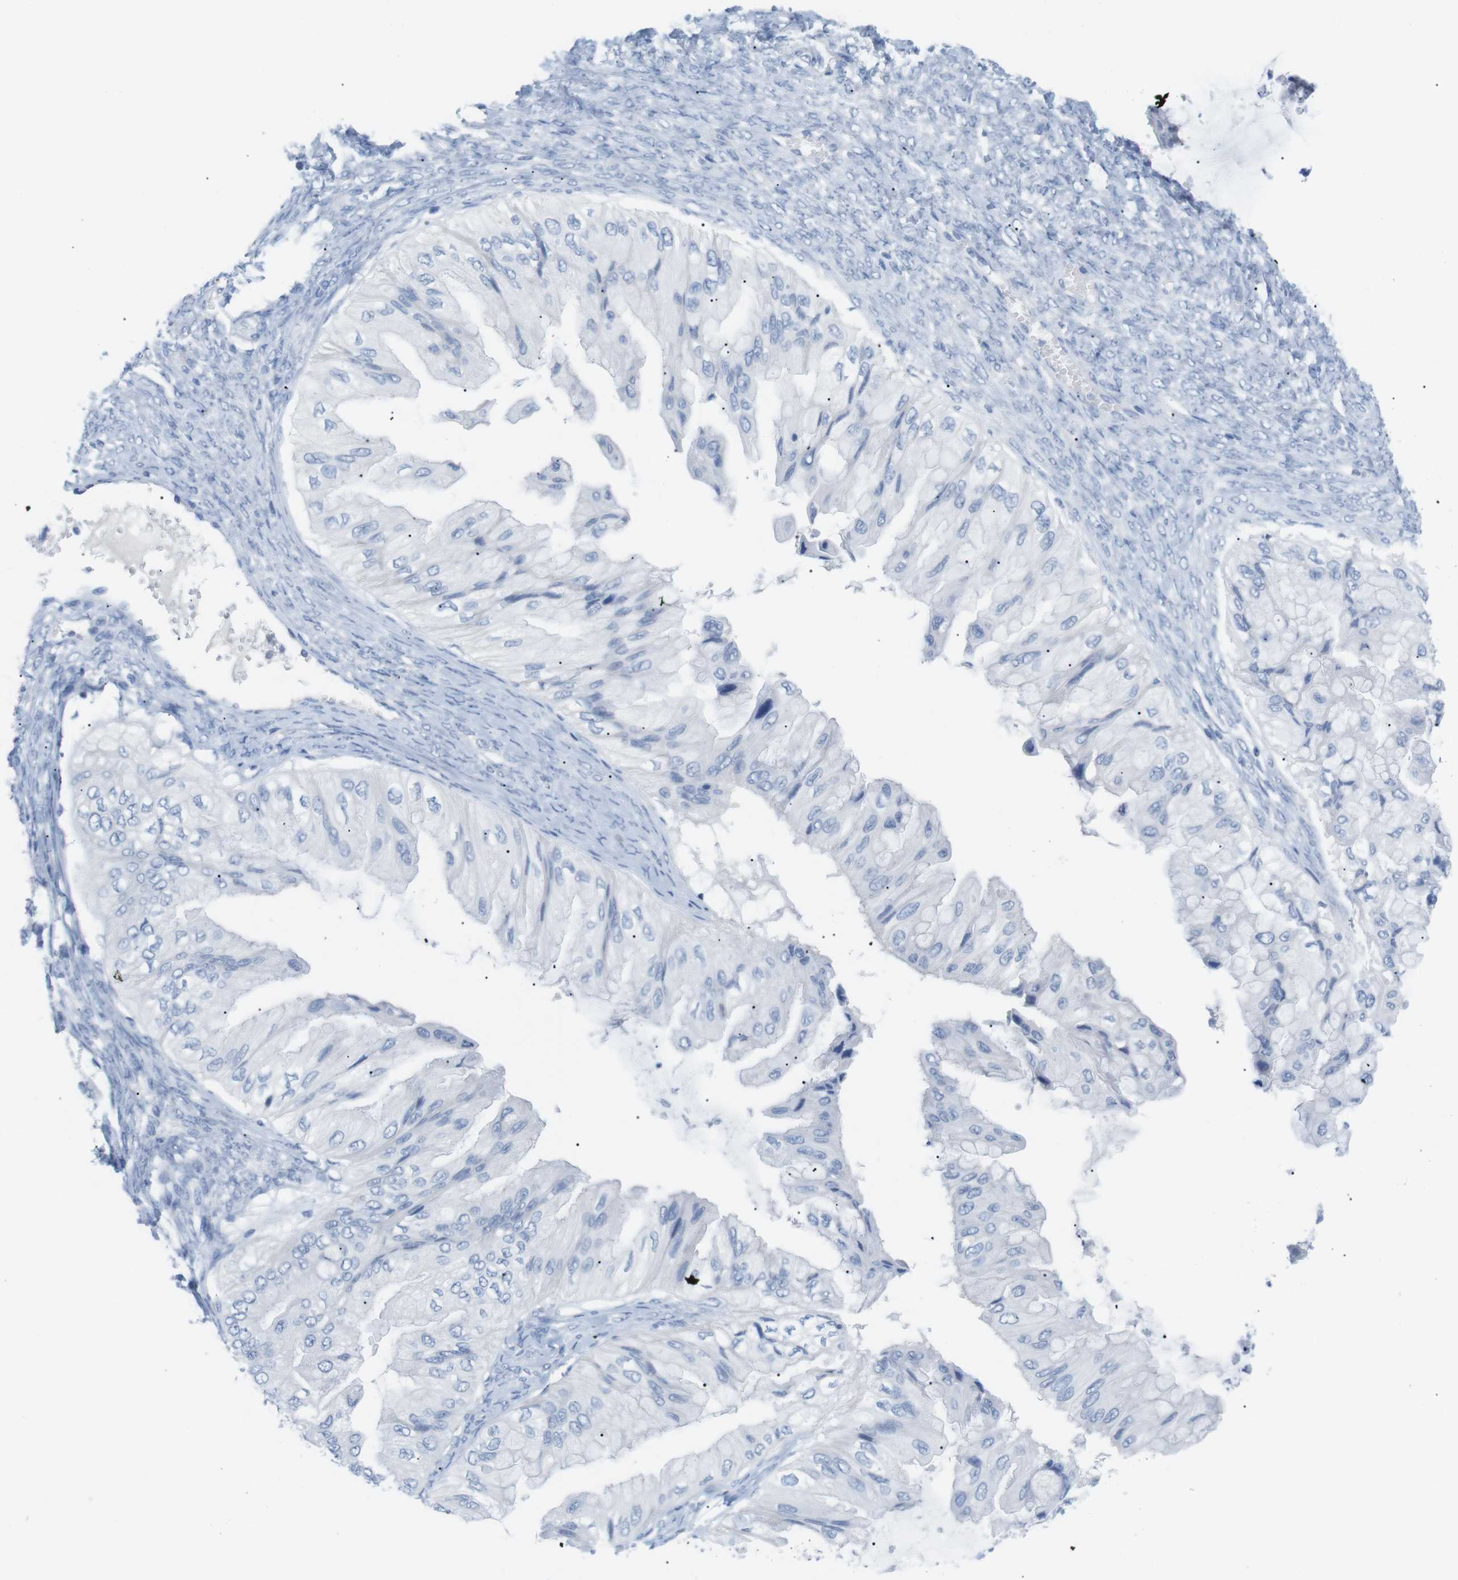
{"staining": {"intensity": "negative", "quantity": "none", "location": "none"}, "tissue": "ovarian cancer", "cell_type": "Tumor cells", "image_type": "cancer", "snomed": [{"axis": "morphology", "description": "Cystadenocarcinoma, mucinous, NOS"}, {"axis": "topography", "description": "Ovary"}], "caption": "Immunohistochemical staining of ovarian cancer (mucinous cystadenocarcinoma) reveals no significant positivity in tumor cells.", "gene": "HBG2", "patient": {"sex": "female", "age": 61}}